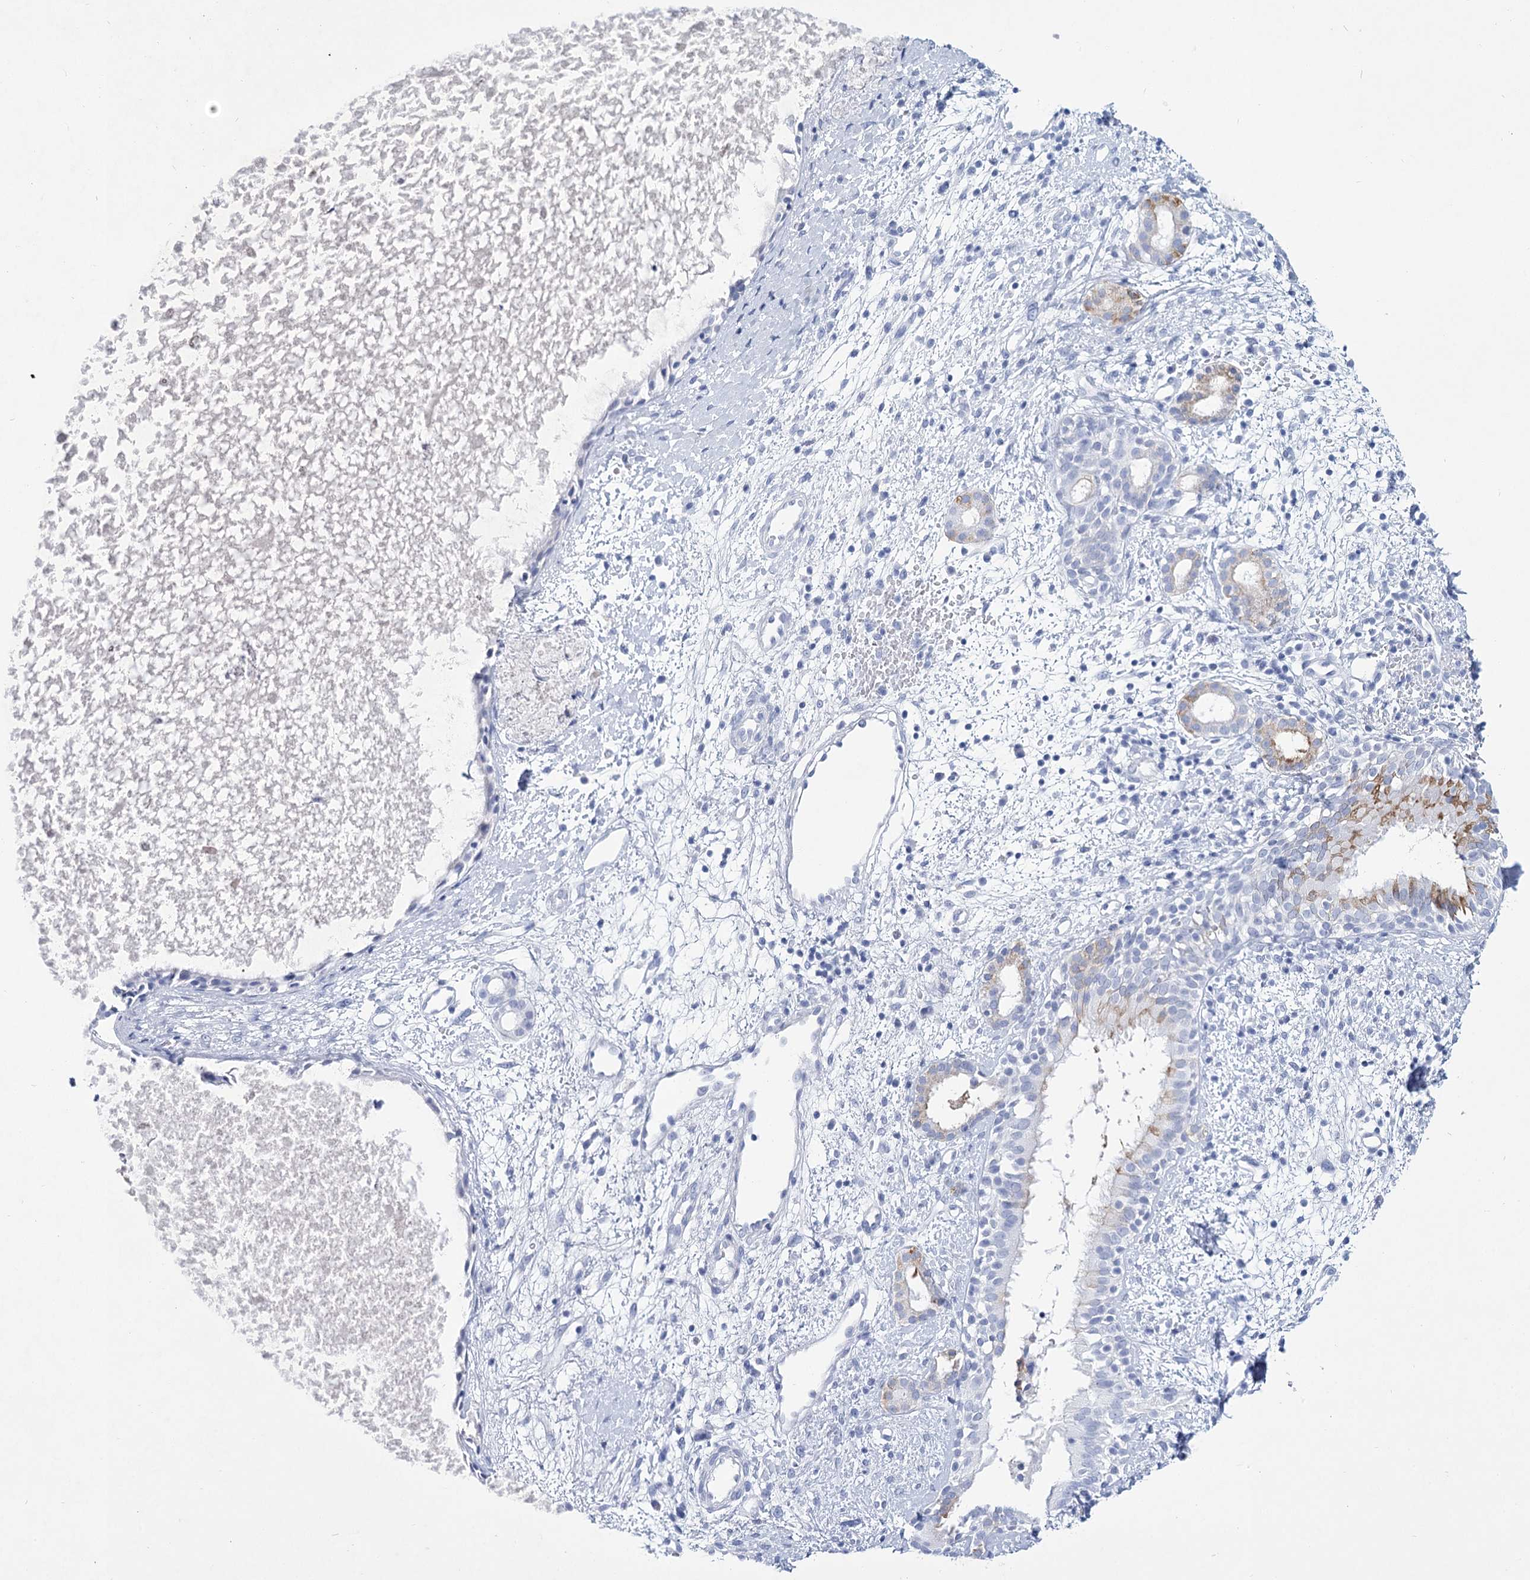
{"staining": {"intensity": "negative", "quantity": "none", "location": "none"}, "tissue": "nasopharynx", "cell_type": "Respiratory epithelial cells", "image_type": "normal", "snomed": [{"axis": "morphology", "description": "Normal tissue, NOS"}, {"axis": "topography", "description": "Nasopharynx"}], "caption": "Immunohistochemistry of normal human nasopharynx shows no positivity in respiratory epithelial cells. (Brightfield microscopy of DAB IHC at high magnification).", "gene": "RNF186", "patient": {"sex": "male", "age": 22}}